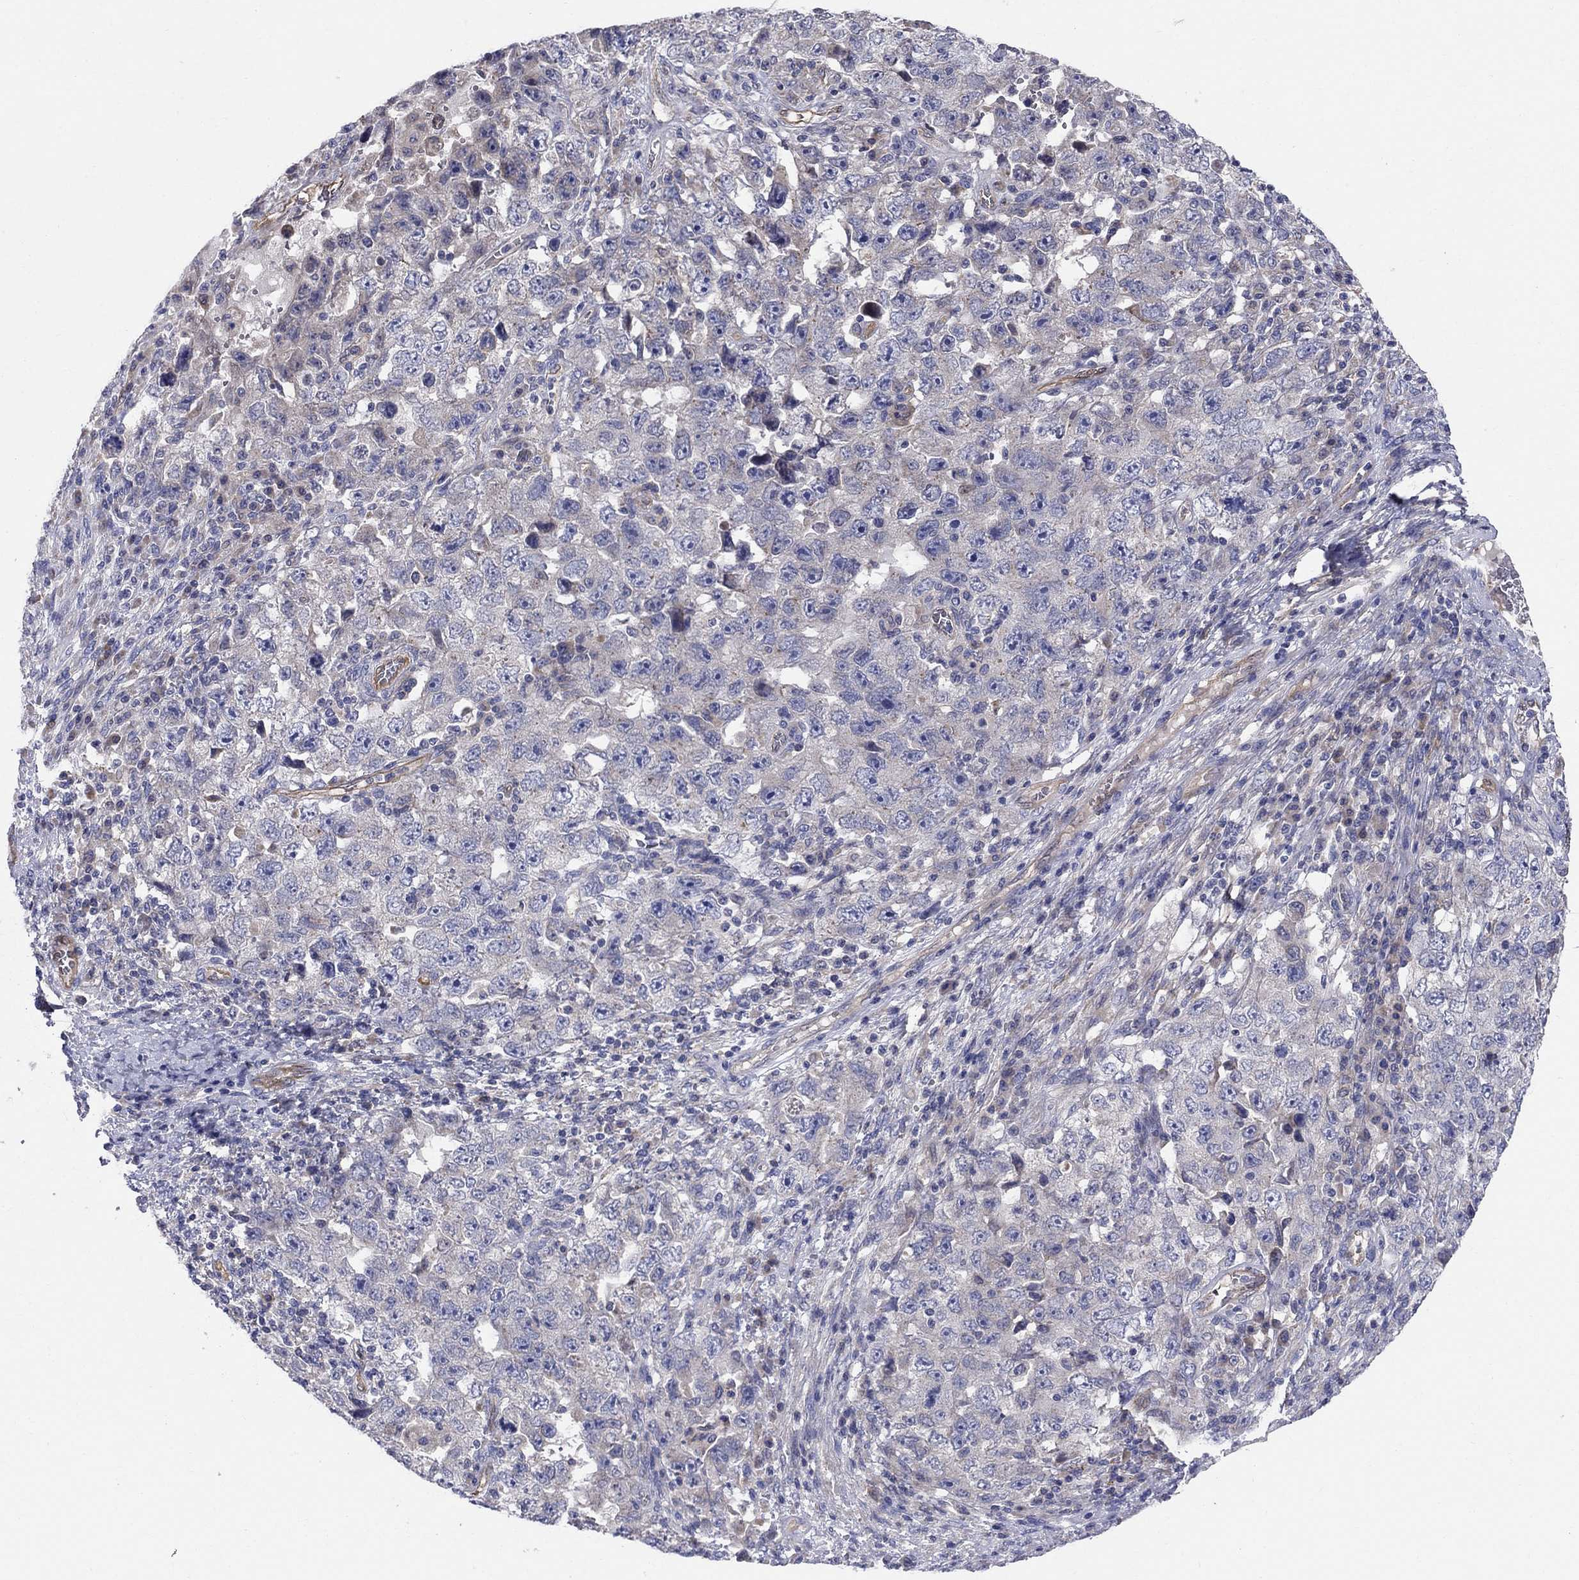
{"staining": {"intensity": "negative", "quantity": "none", "location": "none"}, "tissue": "testis cancer", "cell_type": "Tumor cells", "image_type": "cancer", "snomed": [{"axis": "morphology", "description": "Carcinoma, Embryonal, NOS"}, {"axis": "topography", "description": "Testis"}], "caption": "Tumor cells show no significant staining in embryonal carcinoma (testis).", "gene": "EMP2", "patient": {"sex": "male", "age": 26}}